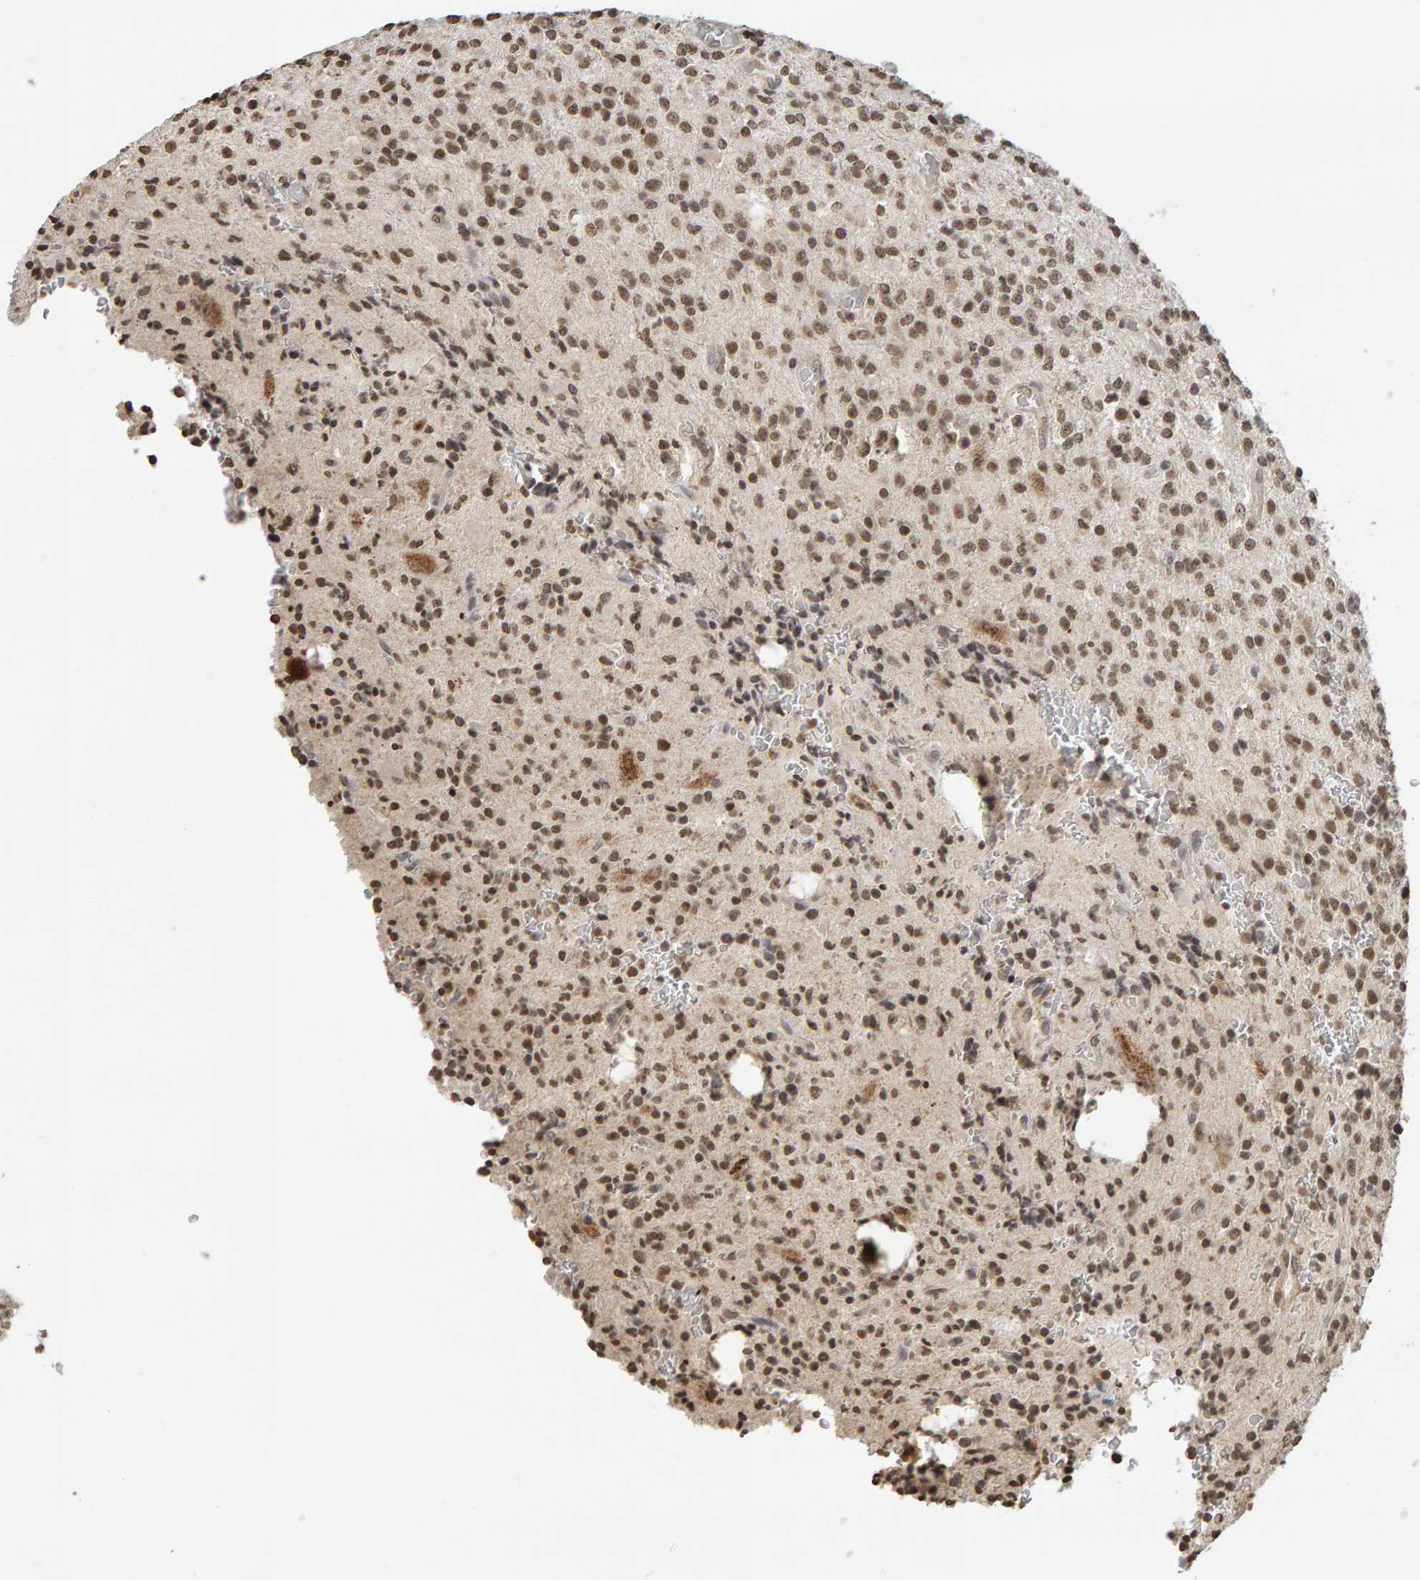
{"staining": {"intensity": "moderate", "quantity": ">75%", "location": "nuclear"}, "tissue": "glioma", "cell_type": "Tumor cells", "image_type": "cancer", "snomed": [{"axis": "morphology", "description": "Glioma, malignant, High grade"}, {"axis": "topography", "description": "Brain"}], "caption": "This photomicrograph displays immunohistochemistry (IHC) staining of human malignant glioma (high-grade), with medium moderate nuclear expression in approximately >75% of tumor cells.", "gene": "AFF4", "patient": {"sex": "male", "age": 34}}